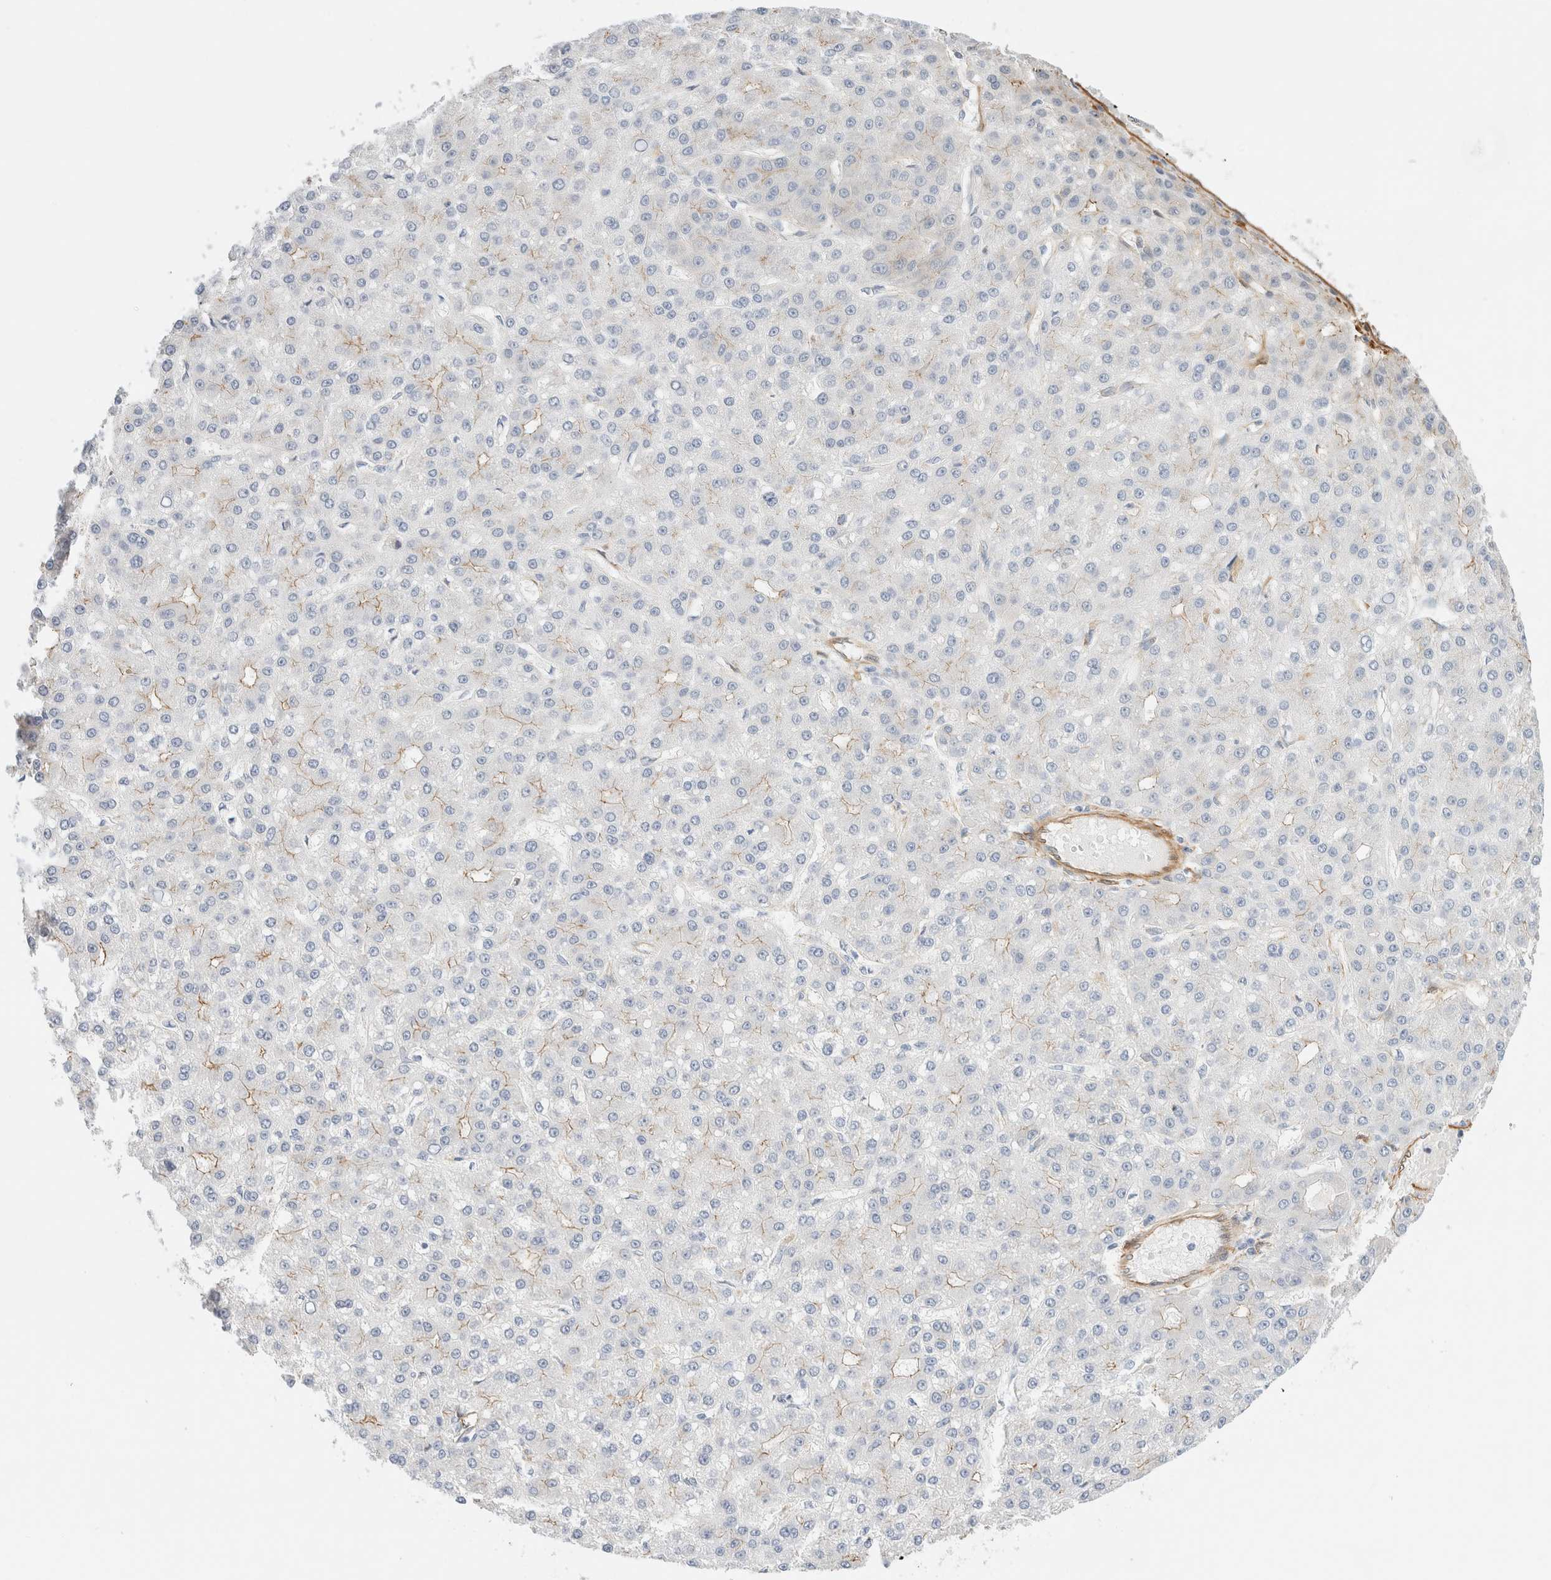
{"staining": {"intensity": "weak", "quantity": "<25%", "location": "cytoplasmic/membranous"}, "tissue": "liver cancer", "cell_type": "Tumor cells", "image_type": "cancer", "snomed": [{"axis": "morphology", "description": "Carcinoma, Hepatocellular, NOS"}, {"axis": "topography", "description": "Liver"}], "caption": "High power microscopy histopathology image of an immunohistochemistry (IHC) micrograph of liver hepatocellular carcinoma, revealing no significant positivity in tumor cells. (Immunohistochemistry (ihc), brightfield microscopy, high magnification).", "gene": "LMCD1", "patient": {"sex": "male", "age": 67}}